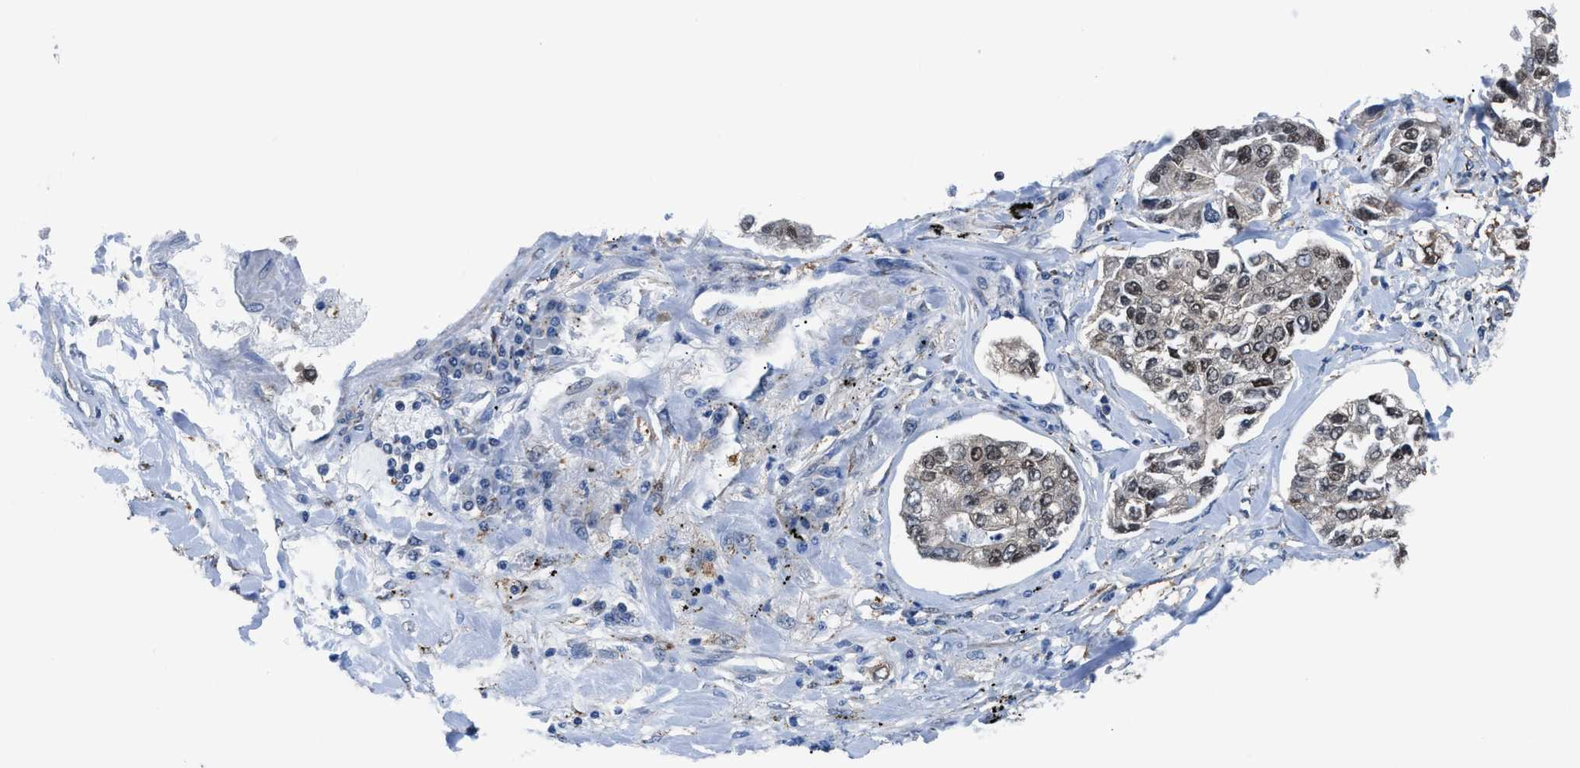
{"staining": {"intensity": "moderate", "quantity": ">75%", "location": "cytoplasmic/membranous,nuclear"}, "tissue": "lung cancer", "cell_type": "Tumor cells", "image_type": "cancer", "snomed": [{"axis": "morphology", "description": "Adenocarcinoma, NOS"}, {"axis": "topography", "description": "Lung"}], "caption": "DAB immunohistochemical staining of human adenocarcinoma (lung) shows moderate cytoplasmic/membranous and nuclear protein positivity in approximately >75% of tumor cells.", "gene": "TMEM45B", "patient": {"sex": "male", "age": 49}}